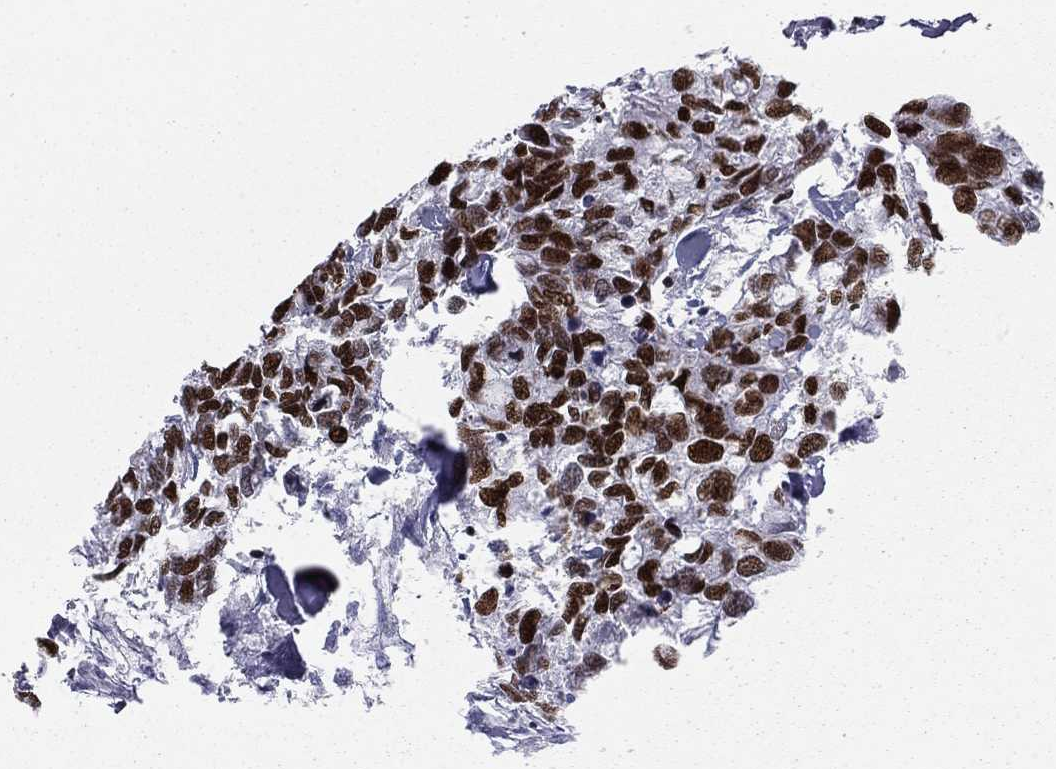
{"staining": {"intensity": "strong", "quantity": ">75%", "location": "nuclear"}, "tissue": "breast cancer", "cell_type": "Tumor cells", "image_type": "cancer", "snomed": [{"axis": "morphology", "description": "Duct carcinoma"}, {"axis": "topography", "description": "Breast"}], "caption": "This histopathology image exhibits breast infiltrating ductal carcinoma stained with IHC to label a protein in brown. The nuclear of tumor cells show strong positivity for the protein. Nuclei are counter-stained blue.", "gene": "TFAP2B", "patient": {"sex": "female", "age": 83}}